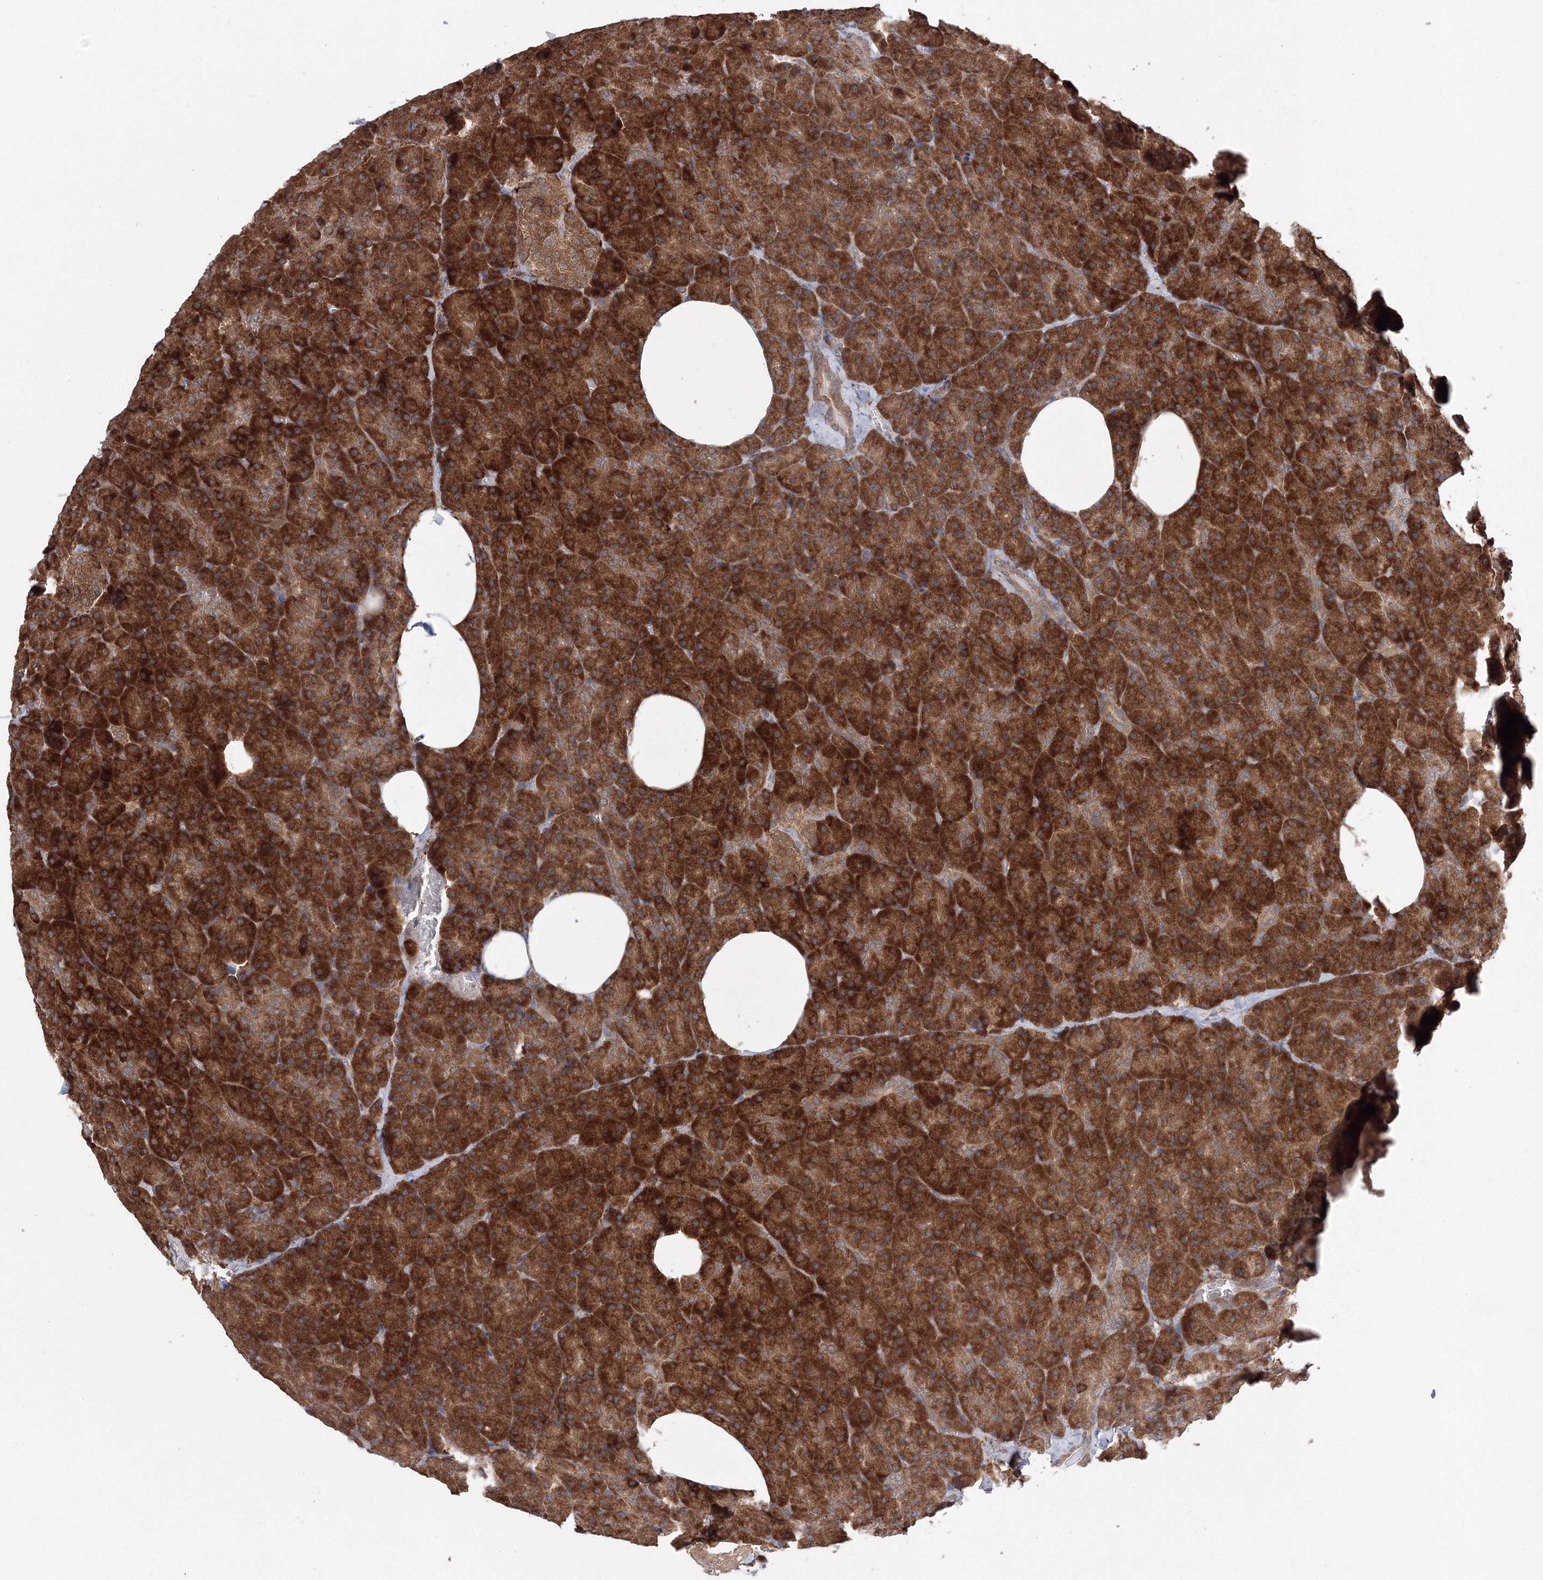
{"staining": {"intensity": "strong", "quantity": ">75%", "location": "cytoplasmic/membranous"}, "tissue": "pancreas", "cell_type": "Exocrine glandular cells", "image_type": "normal", "snomed": [{"axis": "morphology", "description": "Normal tissue, NOS"}, {"axis": "morphology", "description": "Carcinoid, malignant, NOS"}, {"axis": "topography", "description": "Pancreas"}], "caption": "Strong cytoplasmic/membranous staining for a protein is identified in about >75% of exocrine glandular cells of unremarkable pancreas using immunohistochemistry (IHC).", "gene": "DIS3L2", "patient": {"sex": "female", "age": 35}}